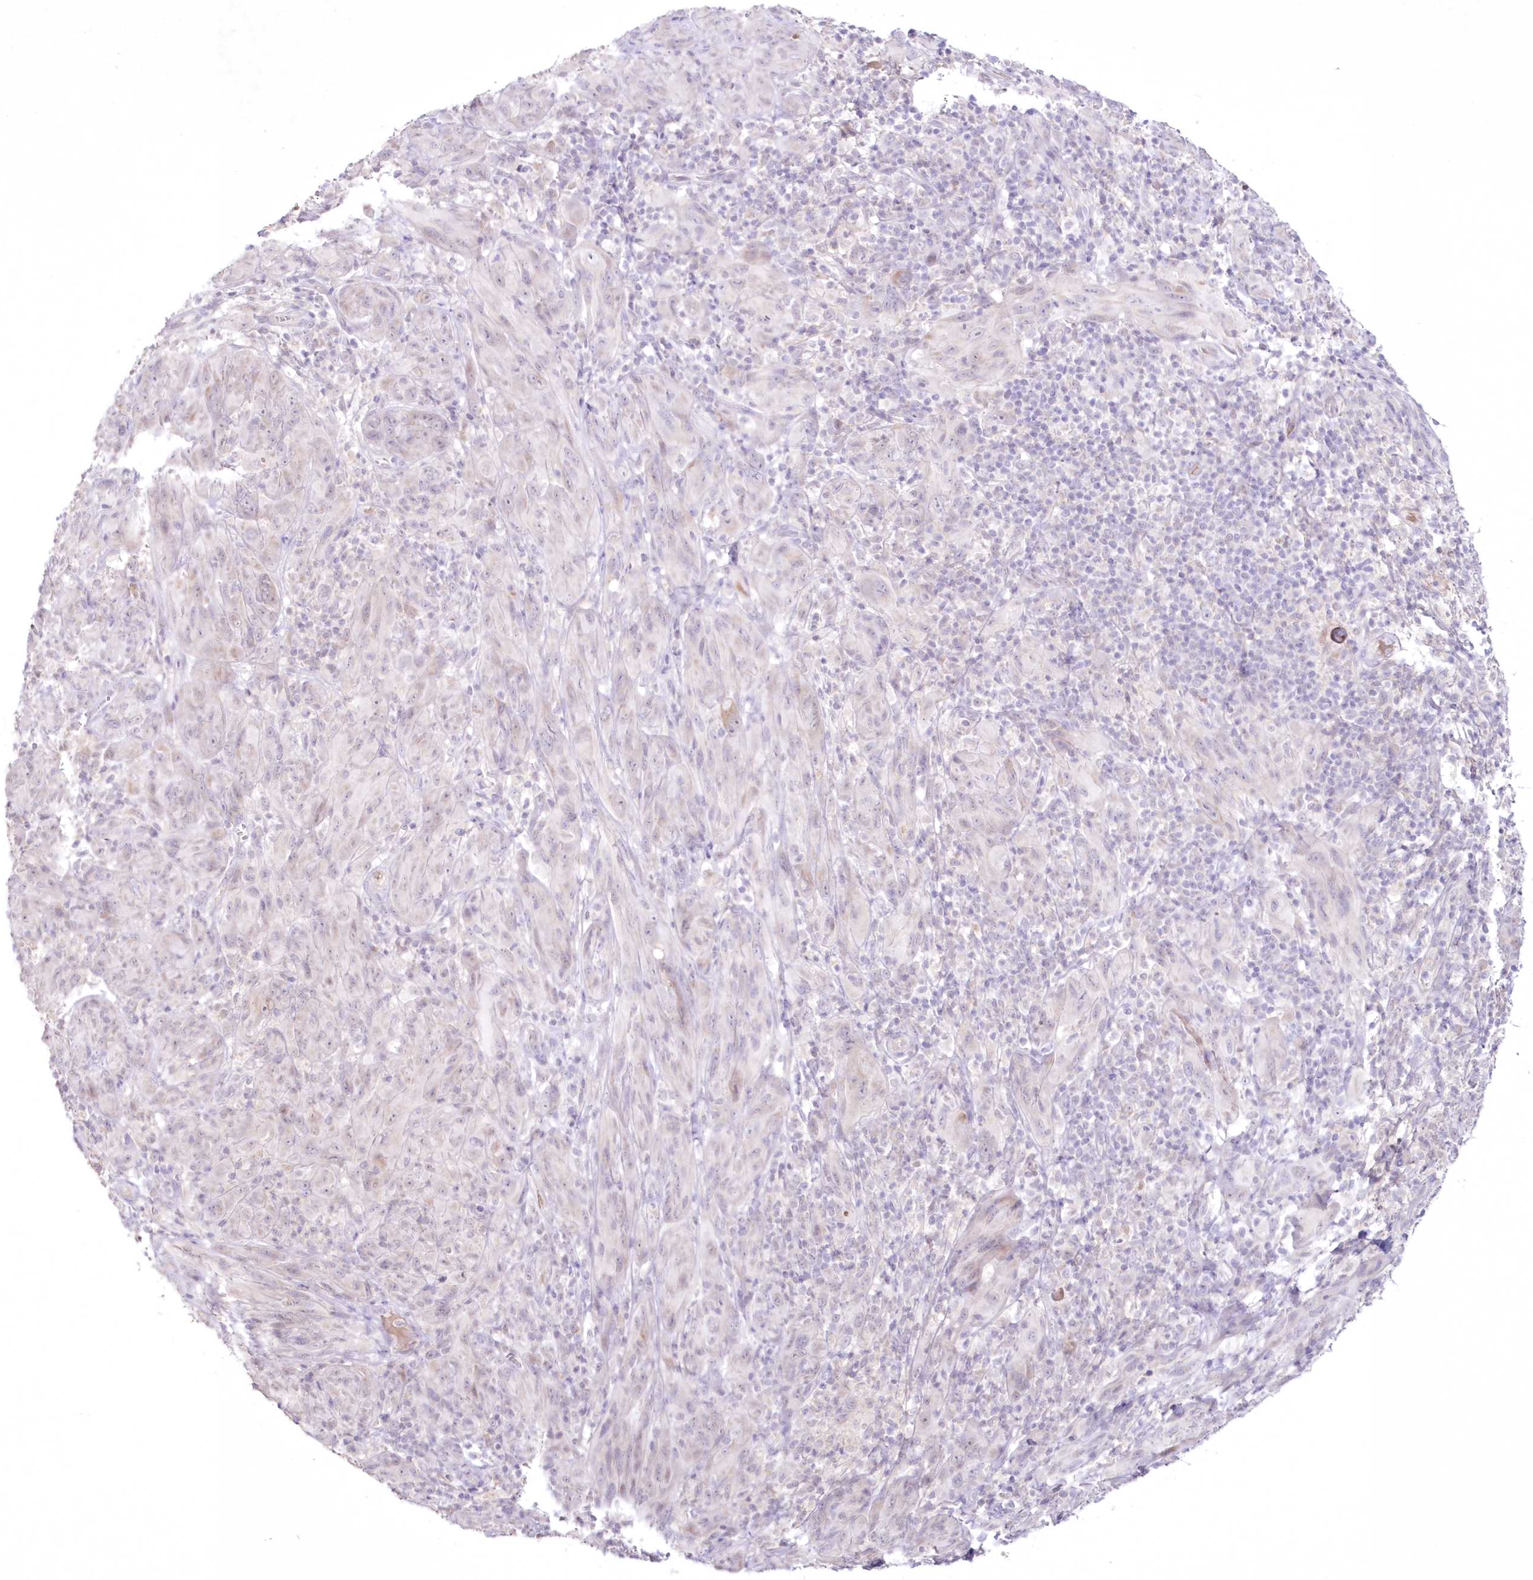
{"staining": {"intensity": "negative", "quantity": "none", "location": "none"}, "tissue": "melanoma", "cell_type": "Tumor cells", "image_type": "cancer", "snomed": [{"axis": "morphology", "description": "Malignant melanoma, NOS"}, {"axis": "topography", "description": "Skin of head"}], "caption": "Malignant melanoma was stained to show a protein in brown. There is no significant positivity in tumor cells. (DAB (3,3'-diaminobenzidine) immunohistochemistry, high magnification).", "gene": "NEU4", "patient": {"sex": "male", "age": 96}}